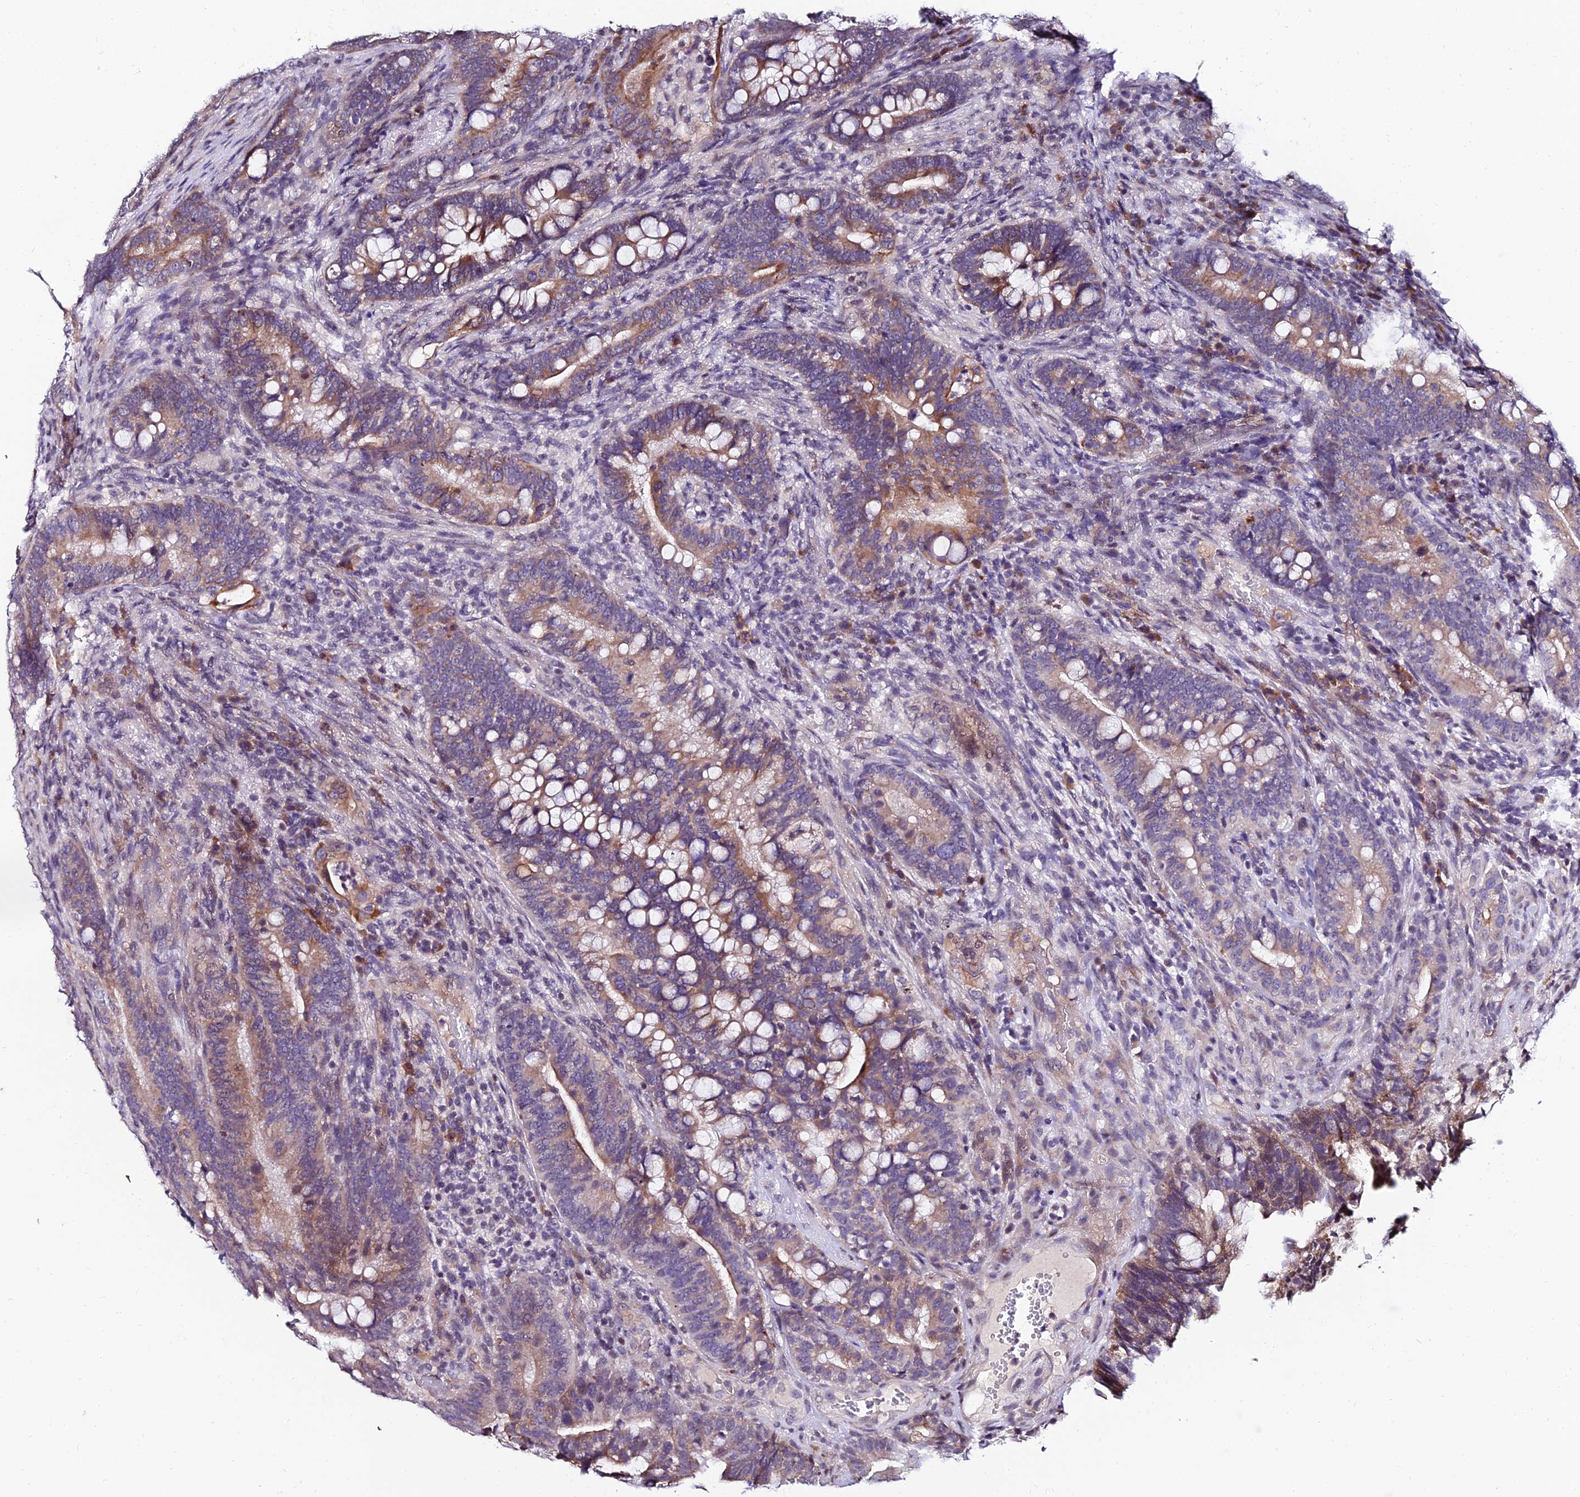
{"staining": {"intensity": "moderate", "quantity": ">75%", "location": "cytoplasmic/membranous"}, "tissue": "colorectal cancer", "cell_type": "Tumor cells", "image_type": "cancer", "snomed": [{"axis": "morphology", "description": "Adenocarcinoma, NOS"}, {"axis": "topography", "description": "Colon"}], "caption": "This photomicrograph displays immunohistochemistry (IHC) staining of human colorectal adenocarcinoma, with medium moderate cytoplasmic/membranous expression in approximately >75% of tumor cells.", "gene": "CDNF", "patient": {"sex": "female", "age": 66}}